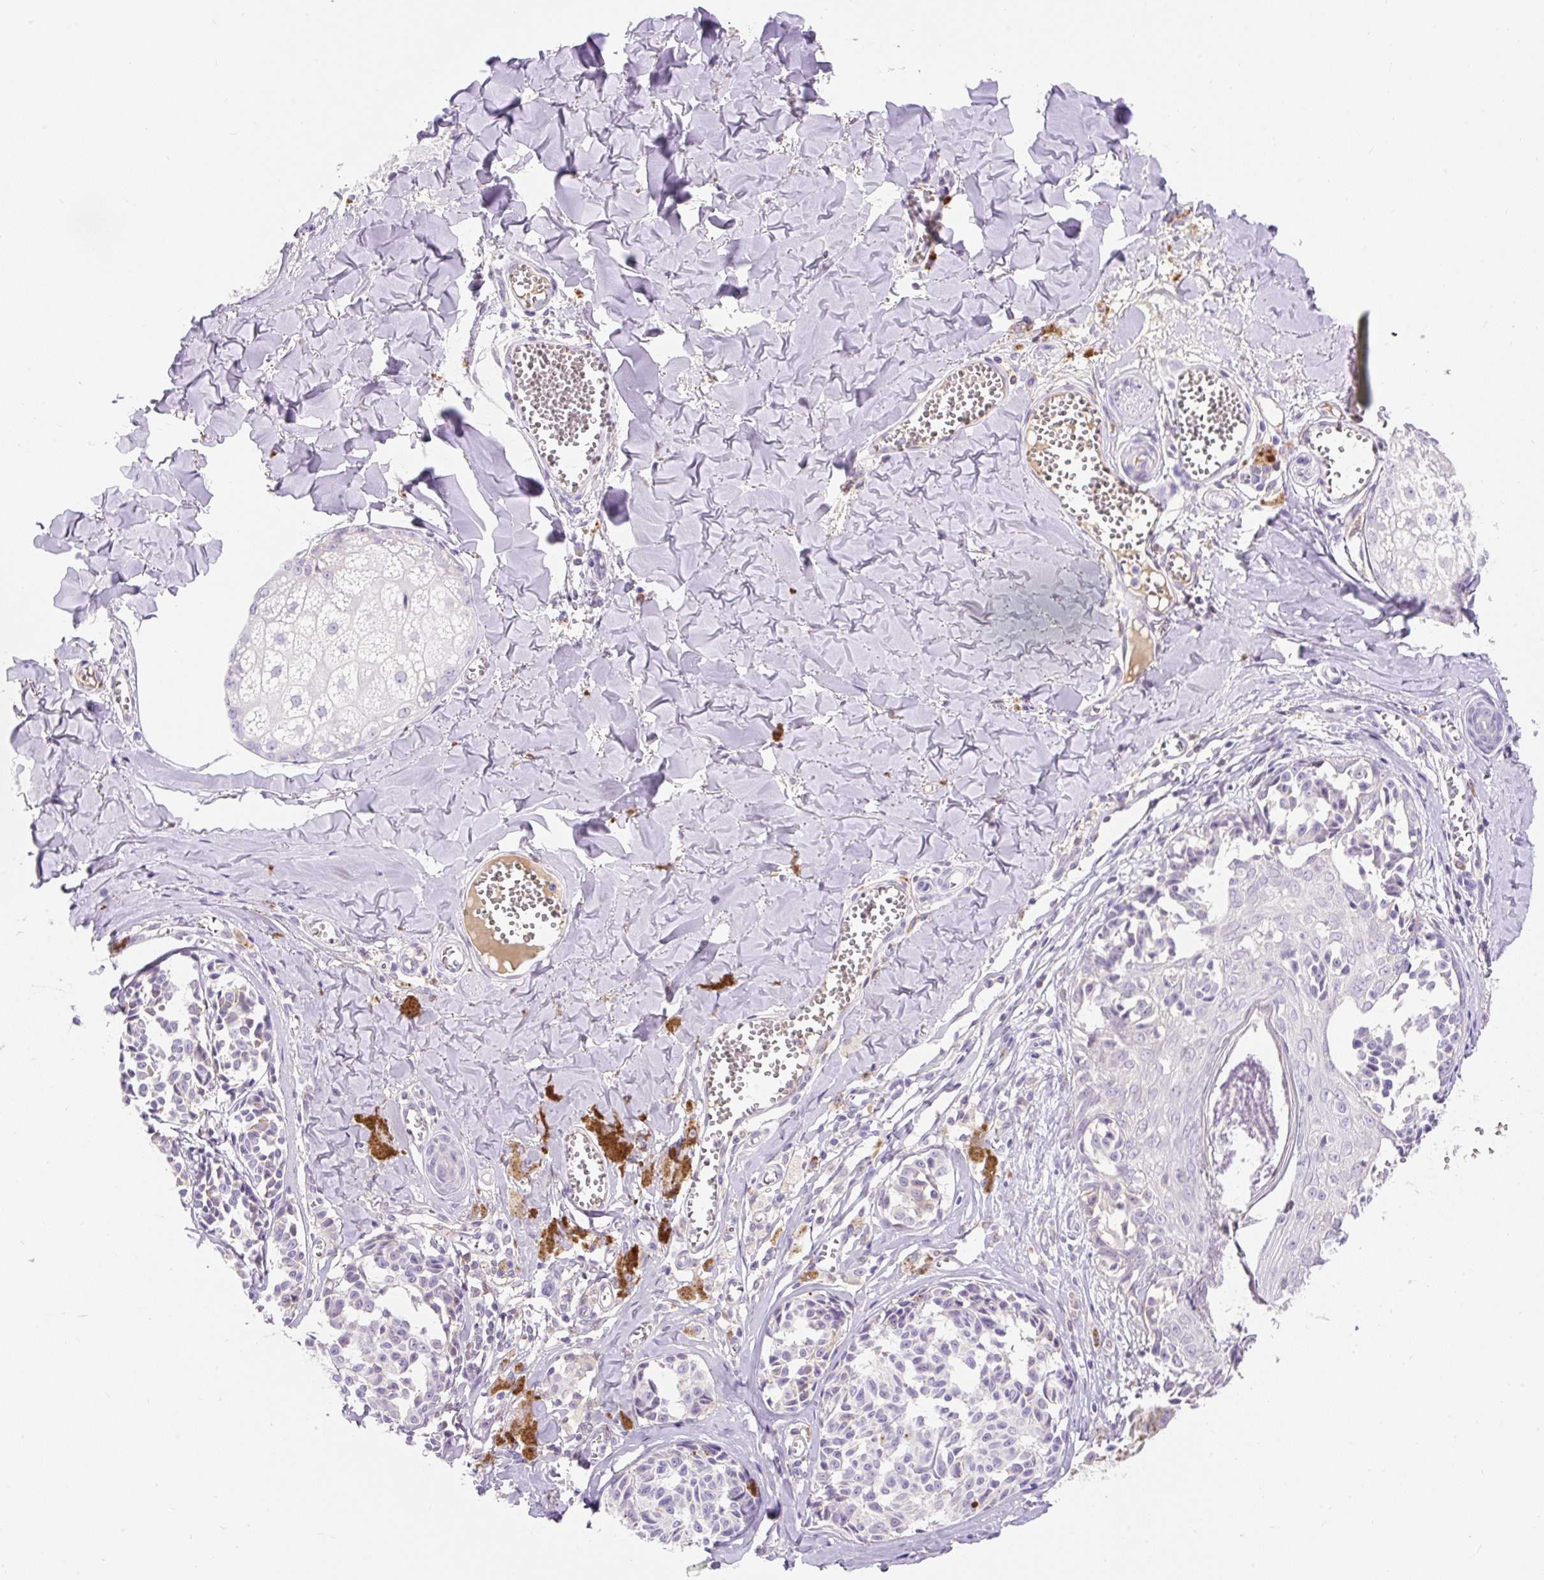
{"staining": {"intensity": "negative", "quantity": "none", "location": "none"}, "tissue": "melanoma", "cell_type": "Tumor cells", "image_type": "cancer", "snomed": [{"axis": "morphology", "description": "Malignant melanoma, NOS"}, {"axis": "topography", "description": "Skin"}], "caption": "IHC photomicrograph of melanoma stained for a protein (brown), which shows no staining in tumor cells. Brightfield microscopy of IHC stained with DAB (brown) and hematoxylin (blue), captured at high magnification.", "gene": "TMEM150C", "patient": {"sex": "female", "age": 43}}